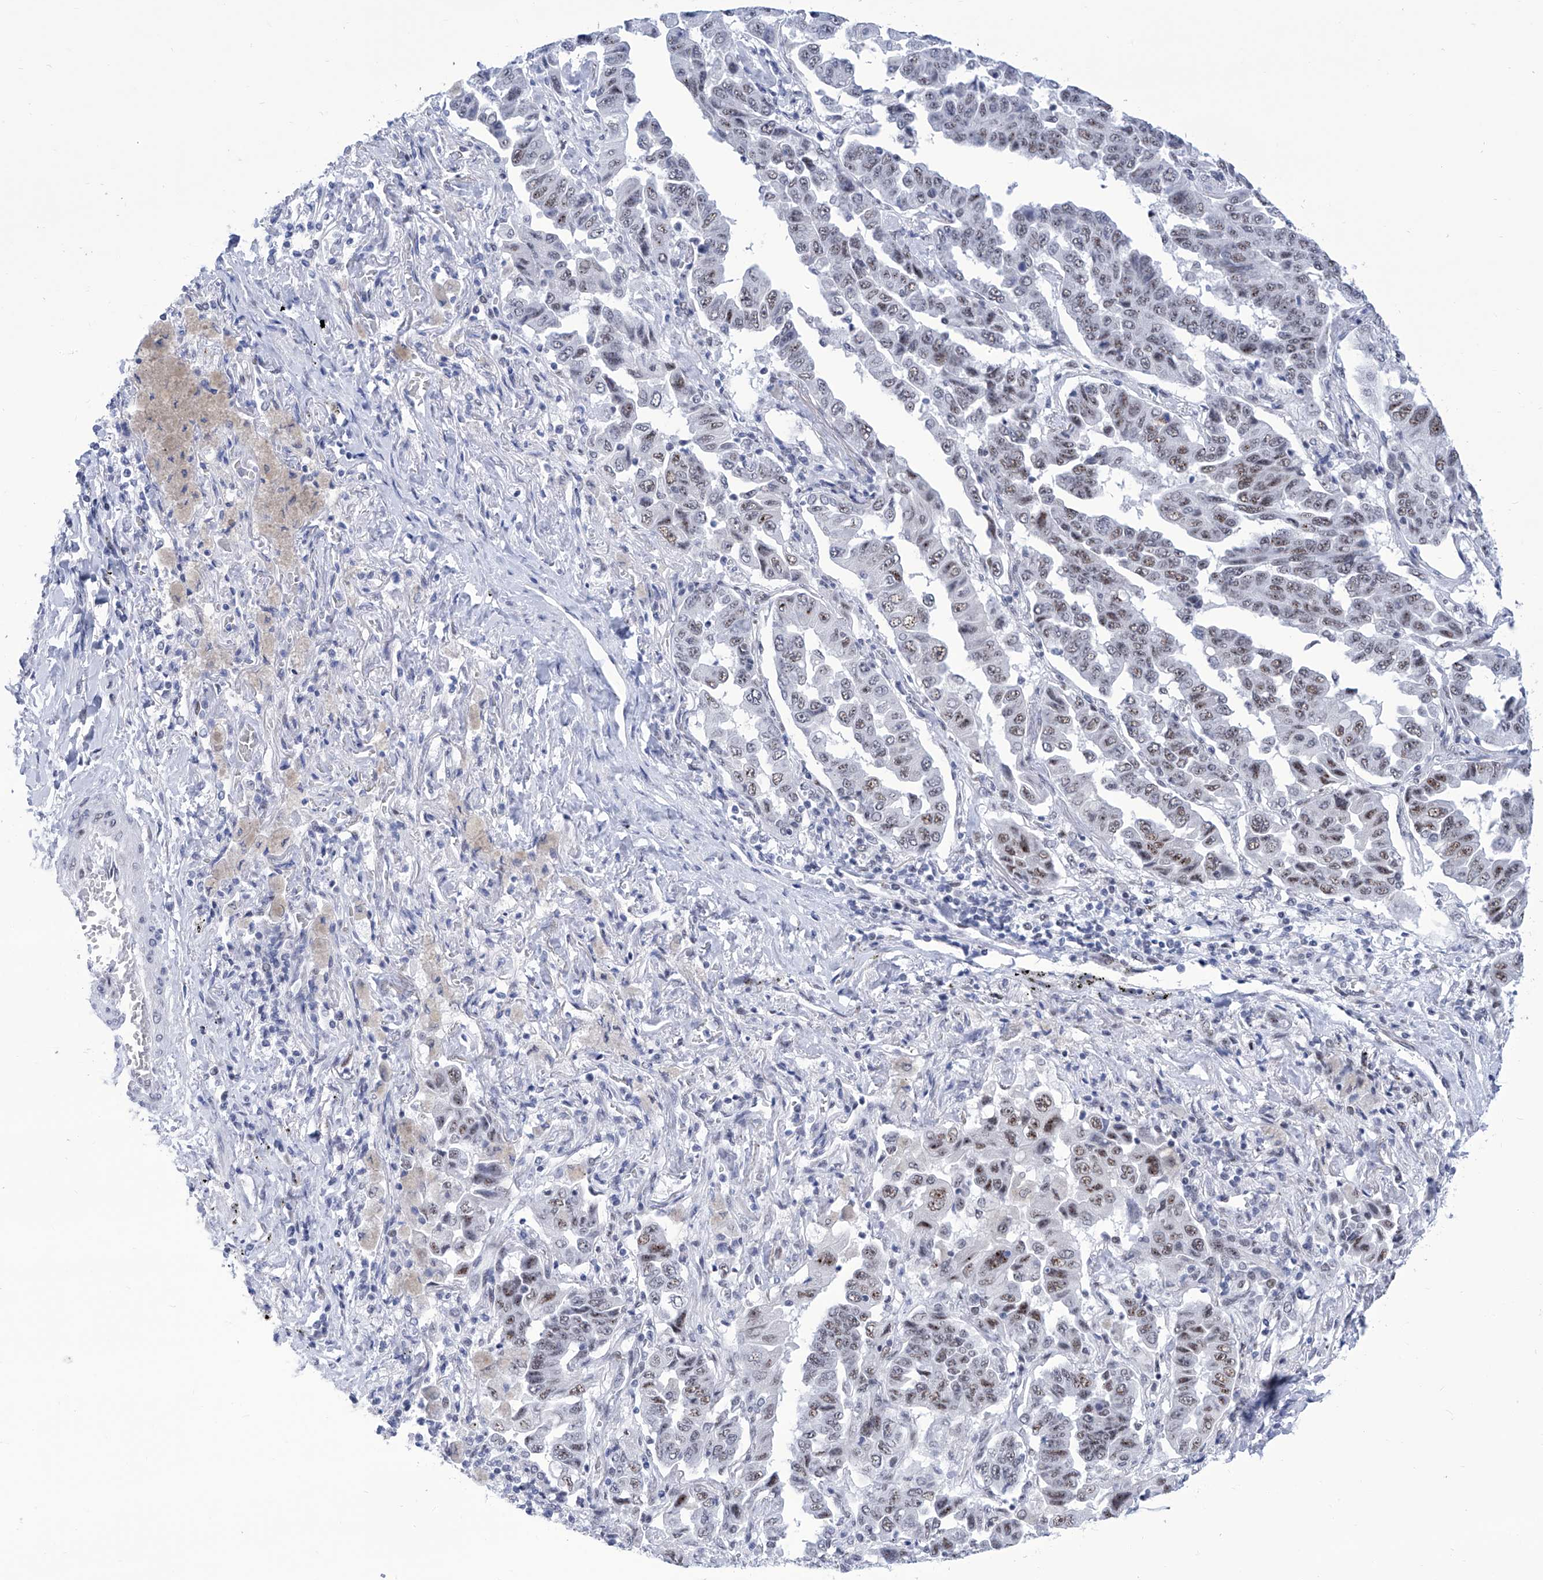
{"staining": {"intensity": "moderate", "quantity": "25%-75%", "location": "nuclear"}, "tissue": "lung cancer", "cell_type": "Tumor cells", "image_type": "cancer", "snomed": [{"axis": "morphology", "description": "Adenocarcinoma, NOS"}, {"axis": "topography", "description": "Lung"}], "caption": "Immunohistochemical staining of human lung cancer (adenocarcinoma) shows moderate nuclear protein staining in approximately 25%-75% of tumor cells.", "gene": "SART1", "patient": {"sex": "female", "age": 51}}